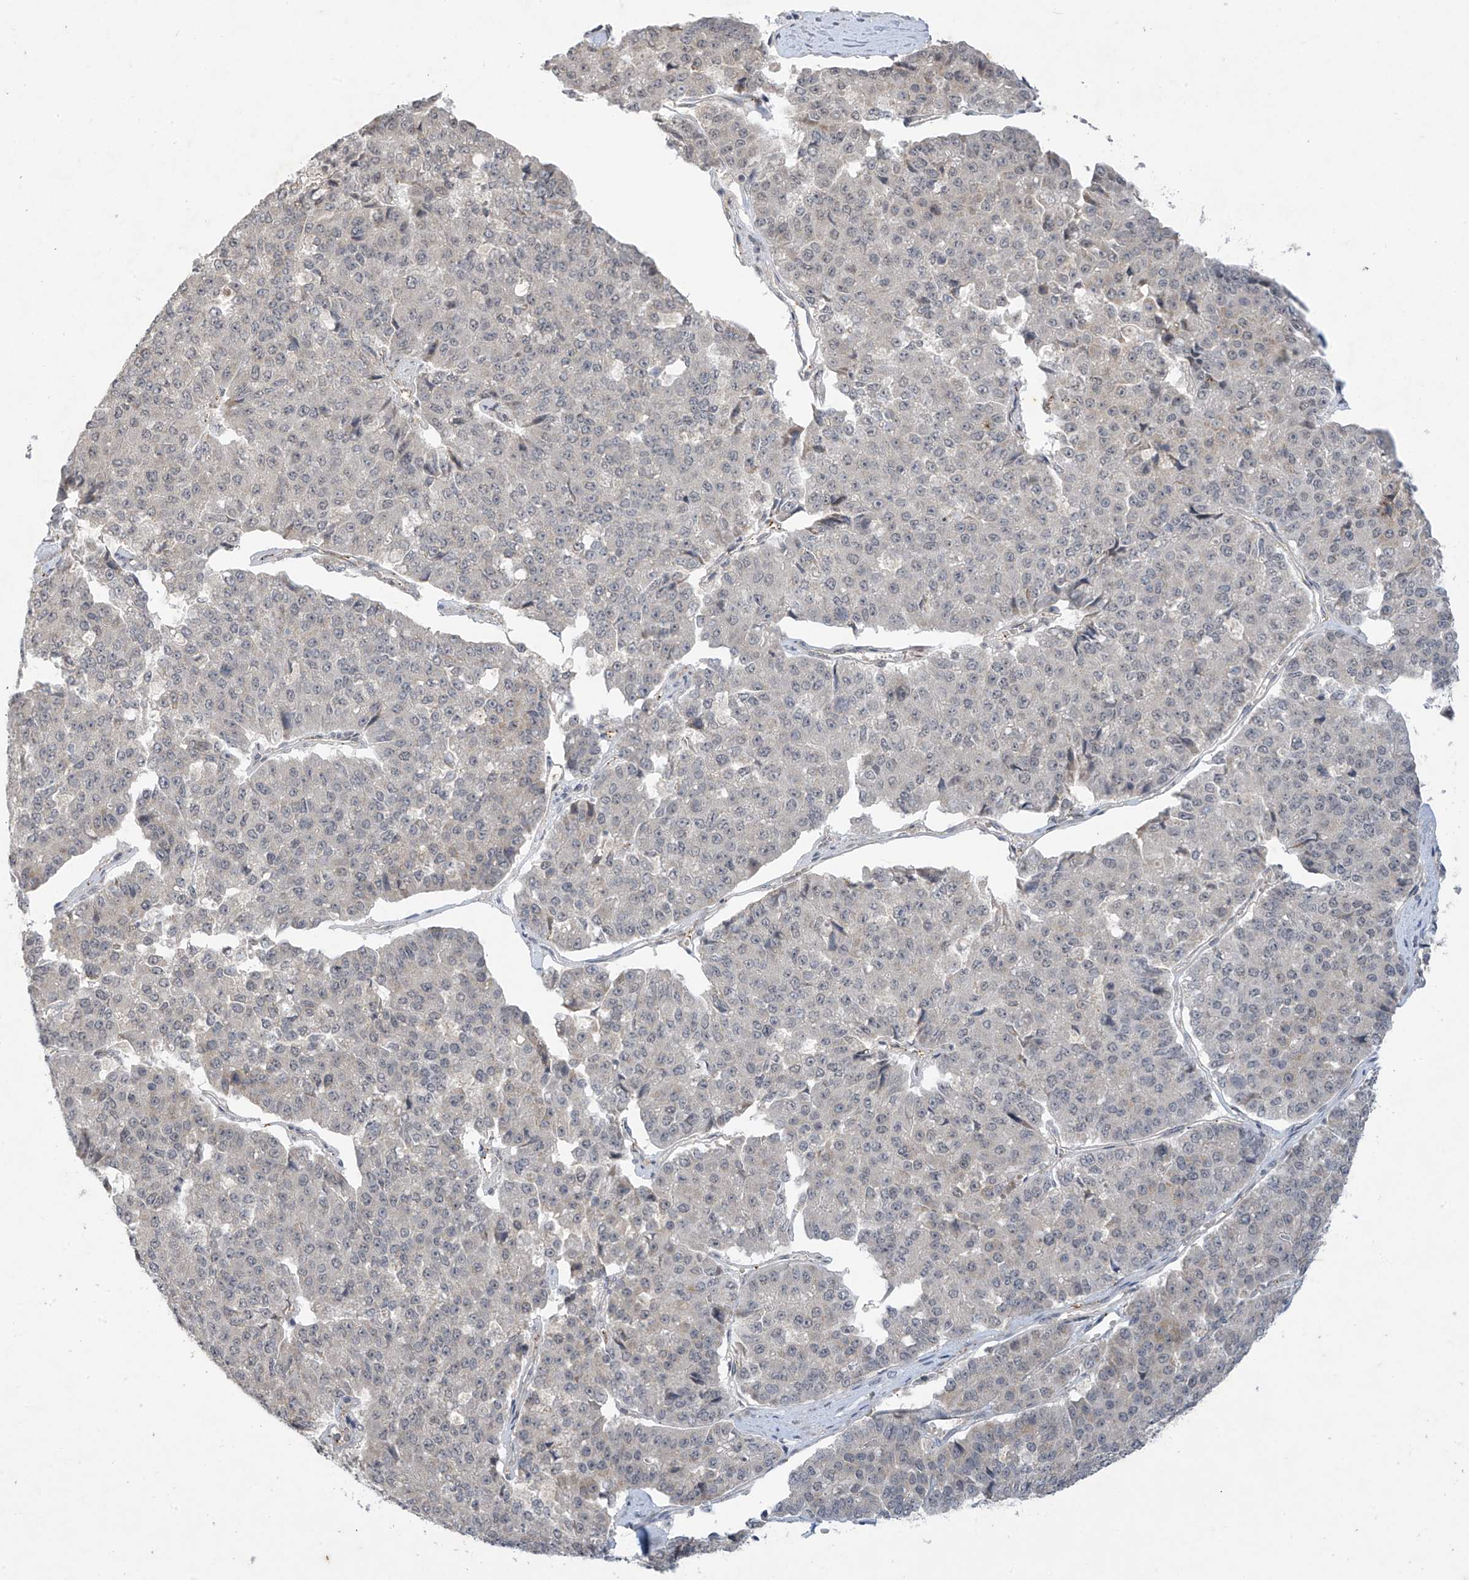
{"staining": {"intensity": "negative", "quantity": "none", "location": "none"}, "tissue": "pancreatic cancer", "cell_type": "Tumor cells", "image_type": "cancer", "snomed": [{"axis": "morphology", "description": "Adenocarcinoma, NOS"}, {"axis": "topography", "description": "Pancreas"}], "caption": "A photomicrograph of pancreatic cancer (adenocarcinoma) stained for a protein shows no brown staining in tumor cells.", "gene": "DGKQ", "patient": {"sex": "male", "age": 50}}